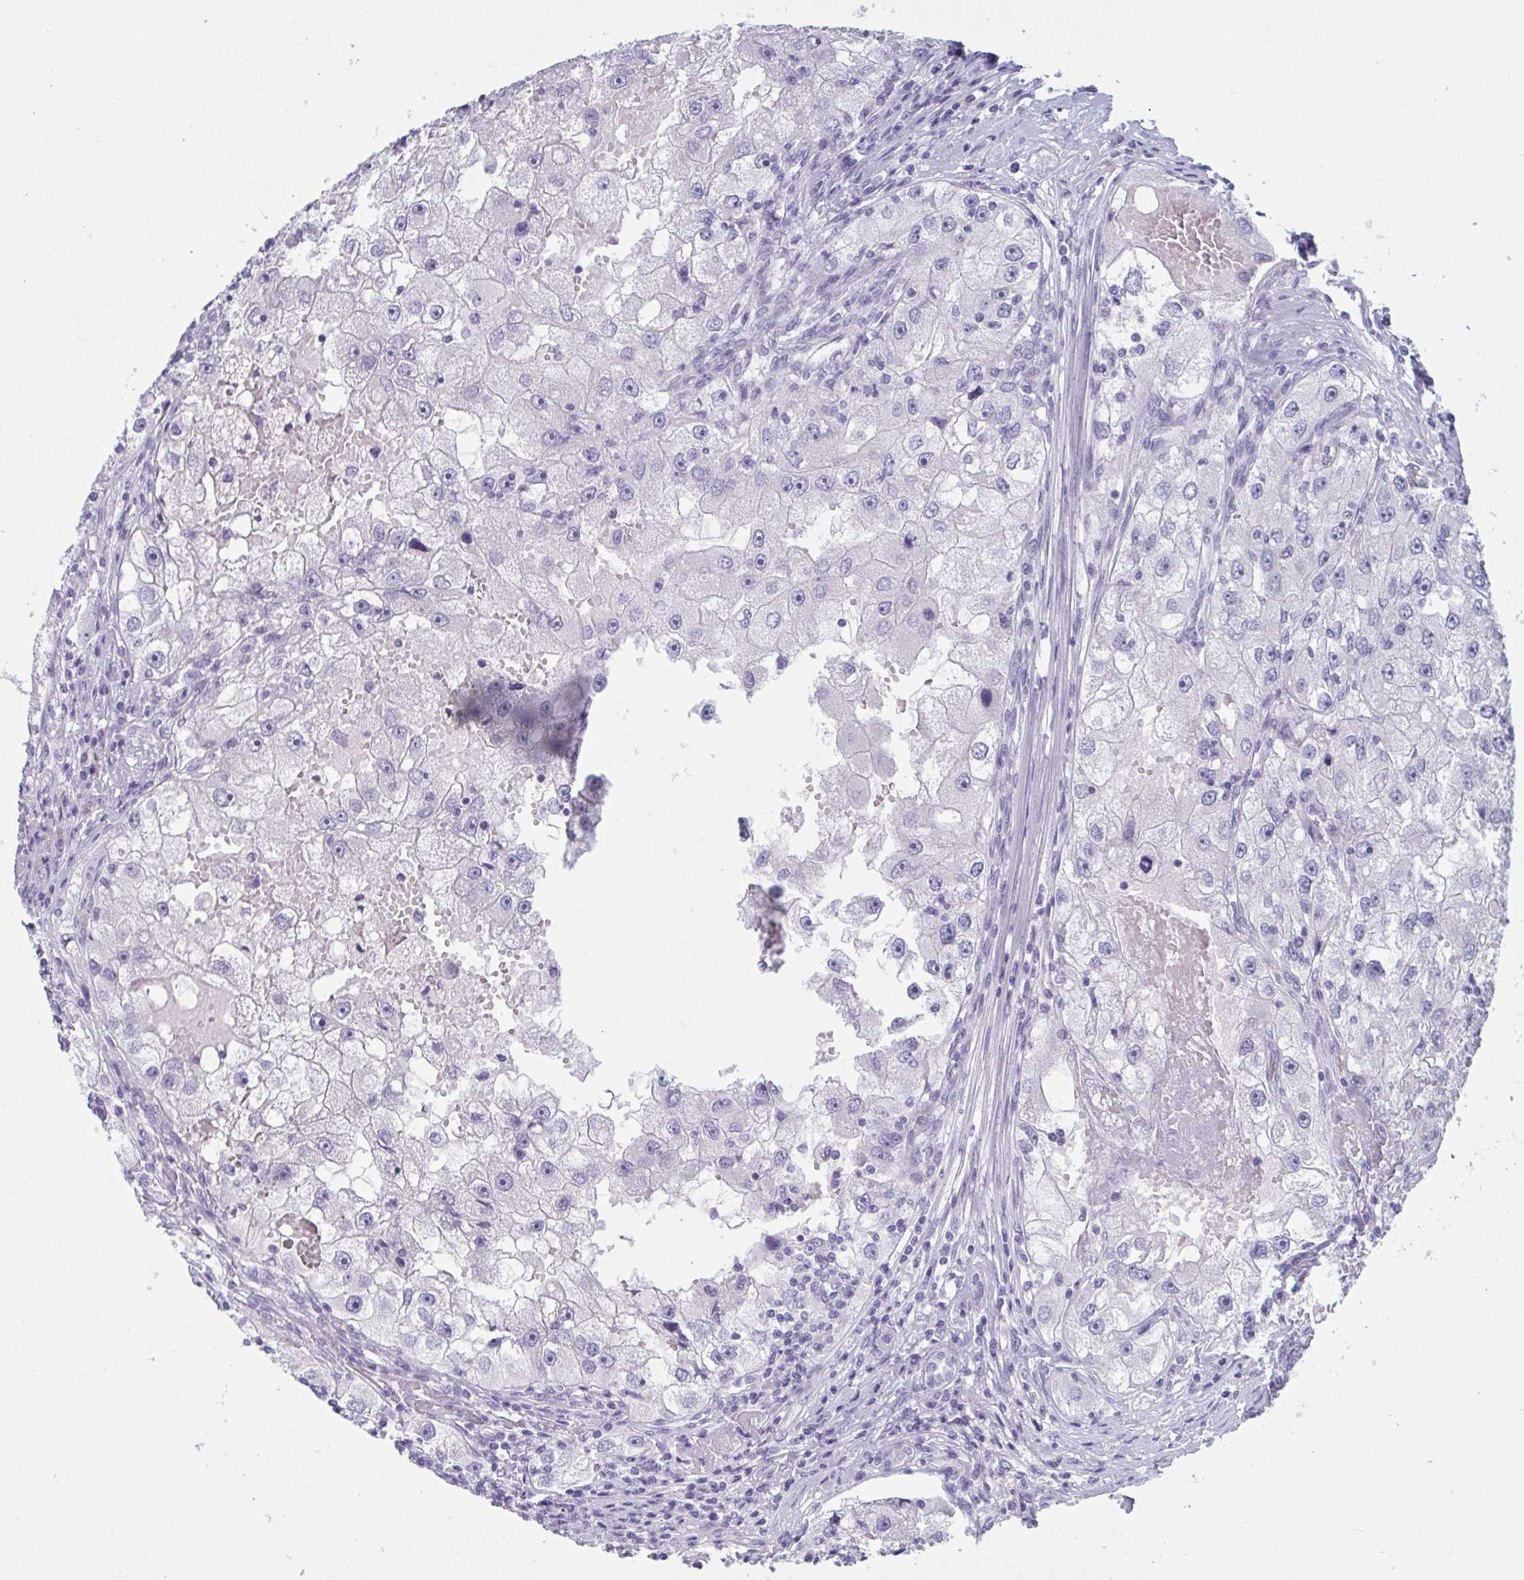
{"staining": {"intensity": "negative", "quantity": "none", "location": "none"}, "tissue": "renal cancer", "cell_type": "Tumor cells", "image_type": "cancer", "snomed": [{"axis": "morphology", "description": "Adenocarcinoma, NOS"}, {"axis": "topography", "description": "Kidney"}], "caption": "This is an IHC micrograph of renal cancer. There is no staining in tumor cells.", "gene": "HSD11B2", "patient": {"sex": "male", "age": 63}}